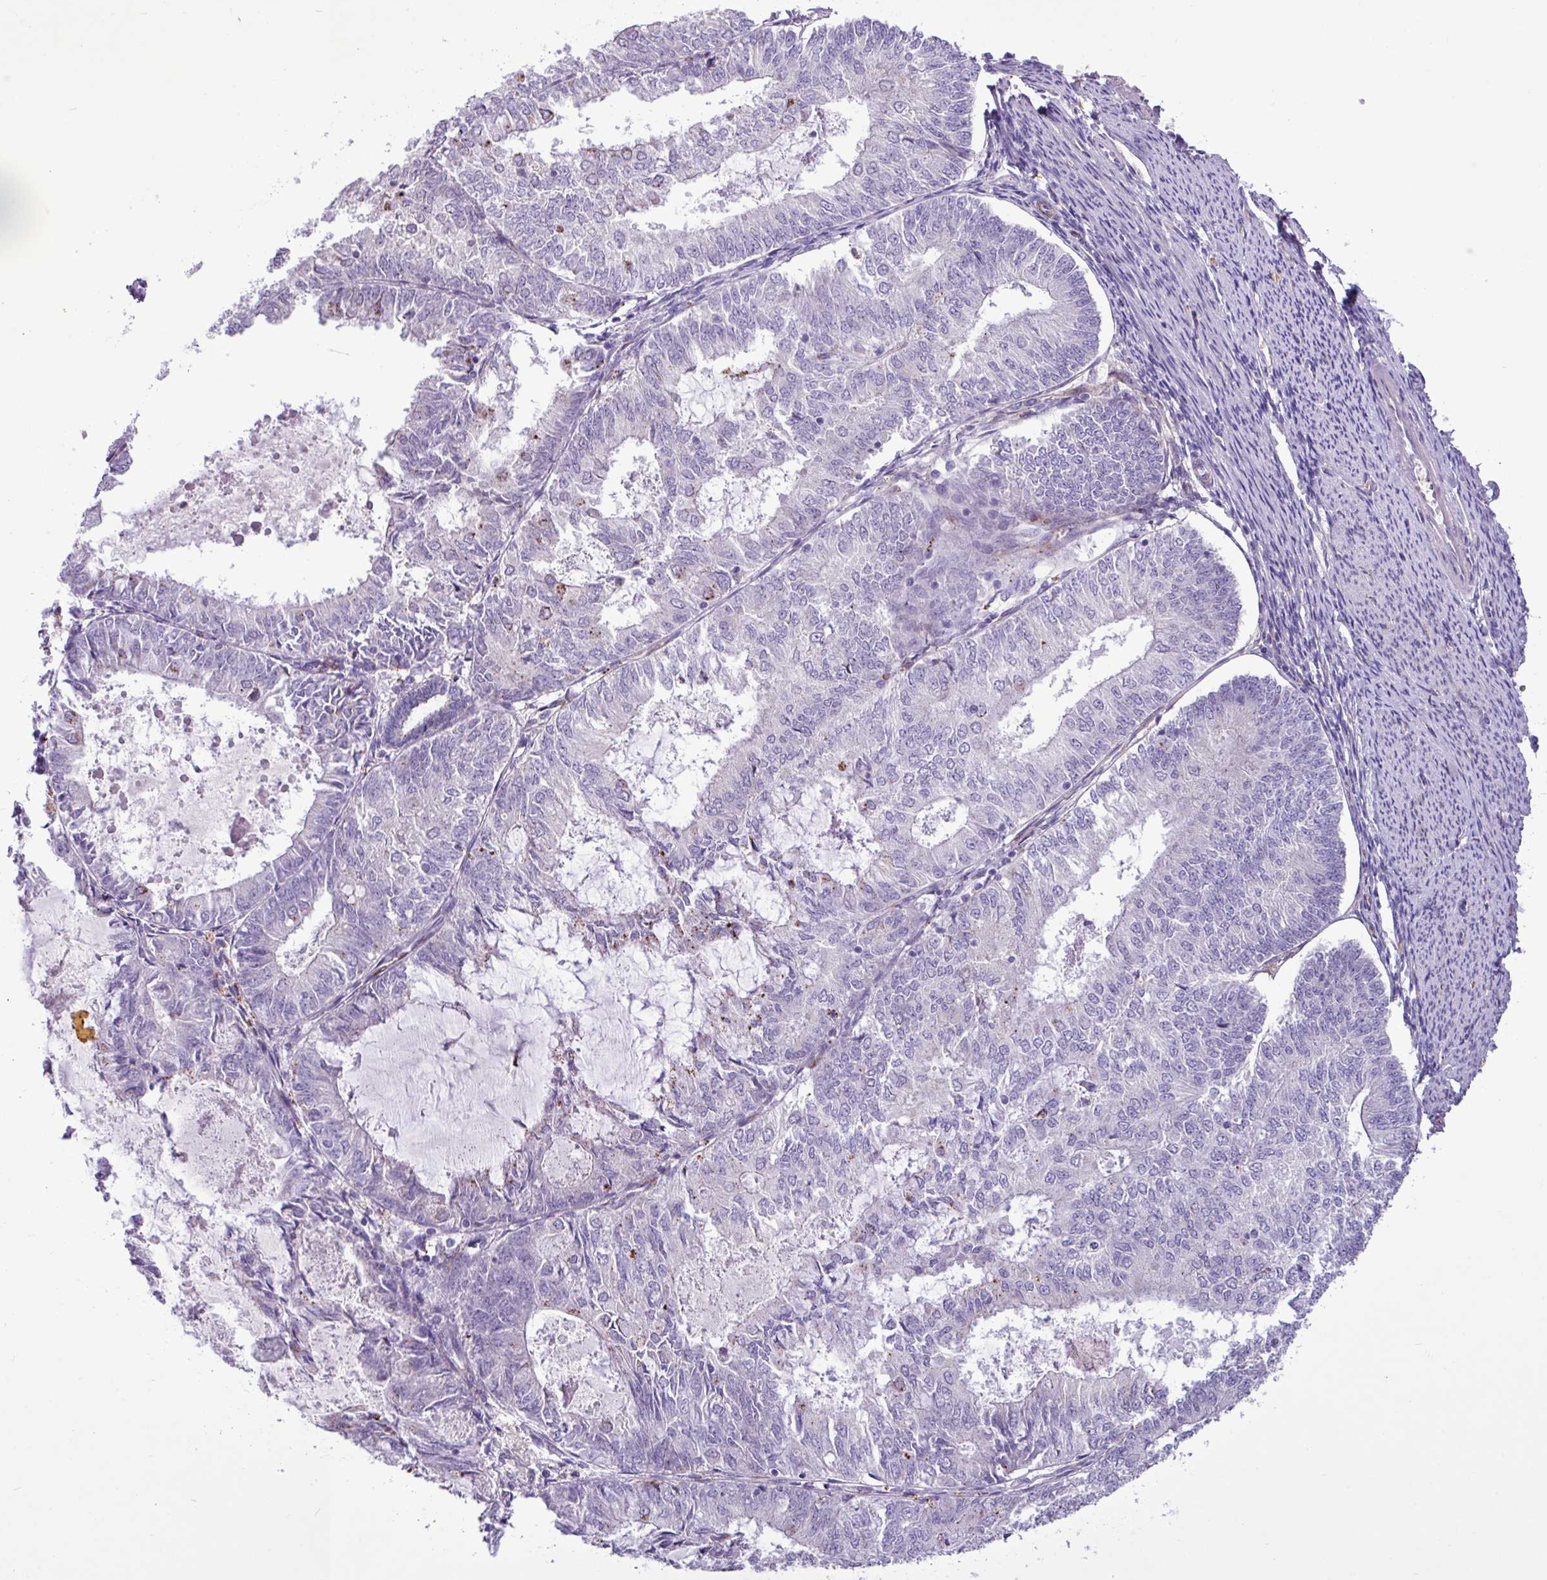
{"staining": {"intensity": "negative", "quantity": "none", "location": "none"}, "tissue": "endometrial cancer", "cell_type": "Tumor cells", "image_type": "cancer", "snomed": [{"axis": "morphology", "description": "Adenocarcinoma, NOS"}, {"axis": "topography", "description": "Endometrium"}], "caption": "The micrograph demonstrates no staining of tumor cells in endometrial cancer.", "gene": "CD248", "patient": {"sex": "female", "age": 57}}